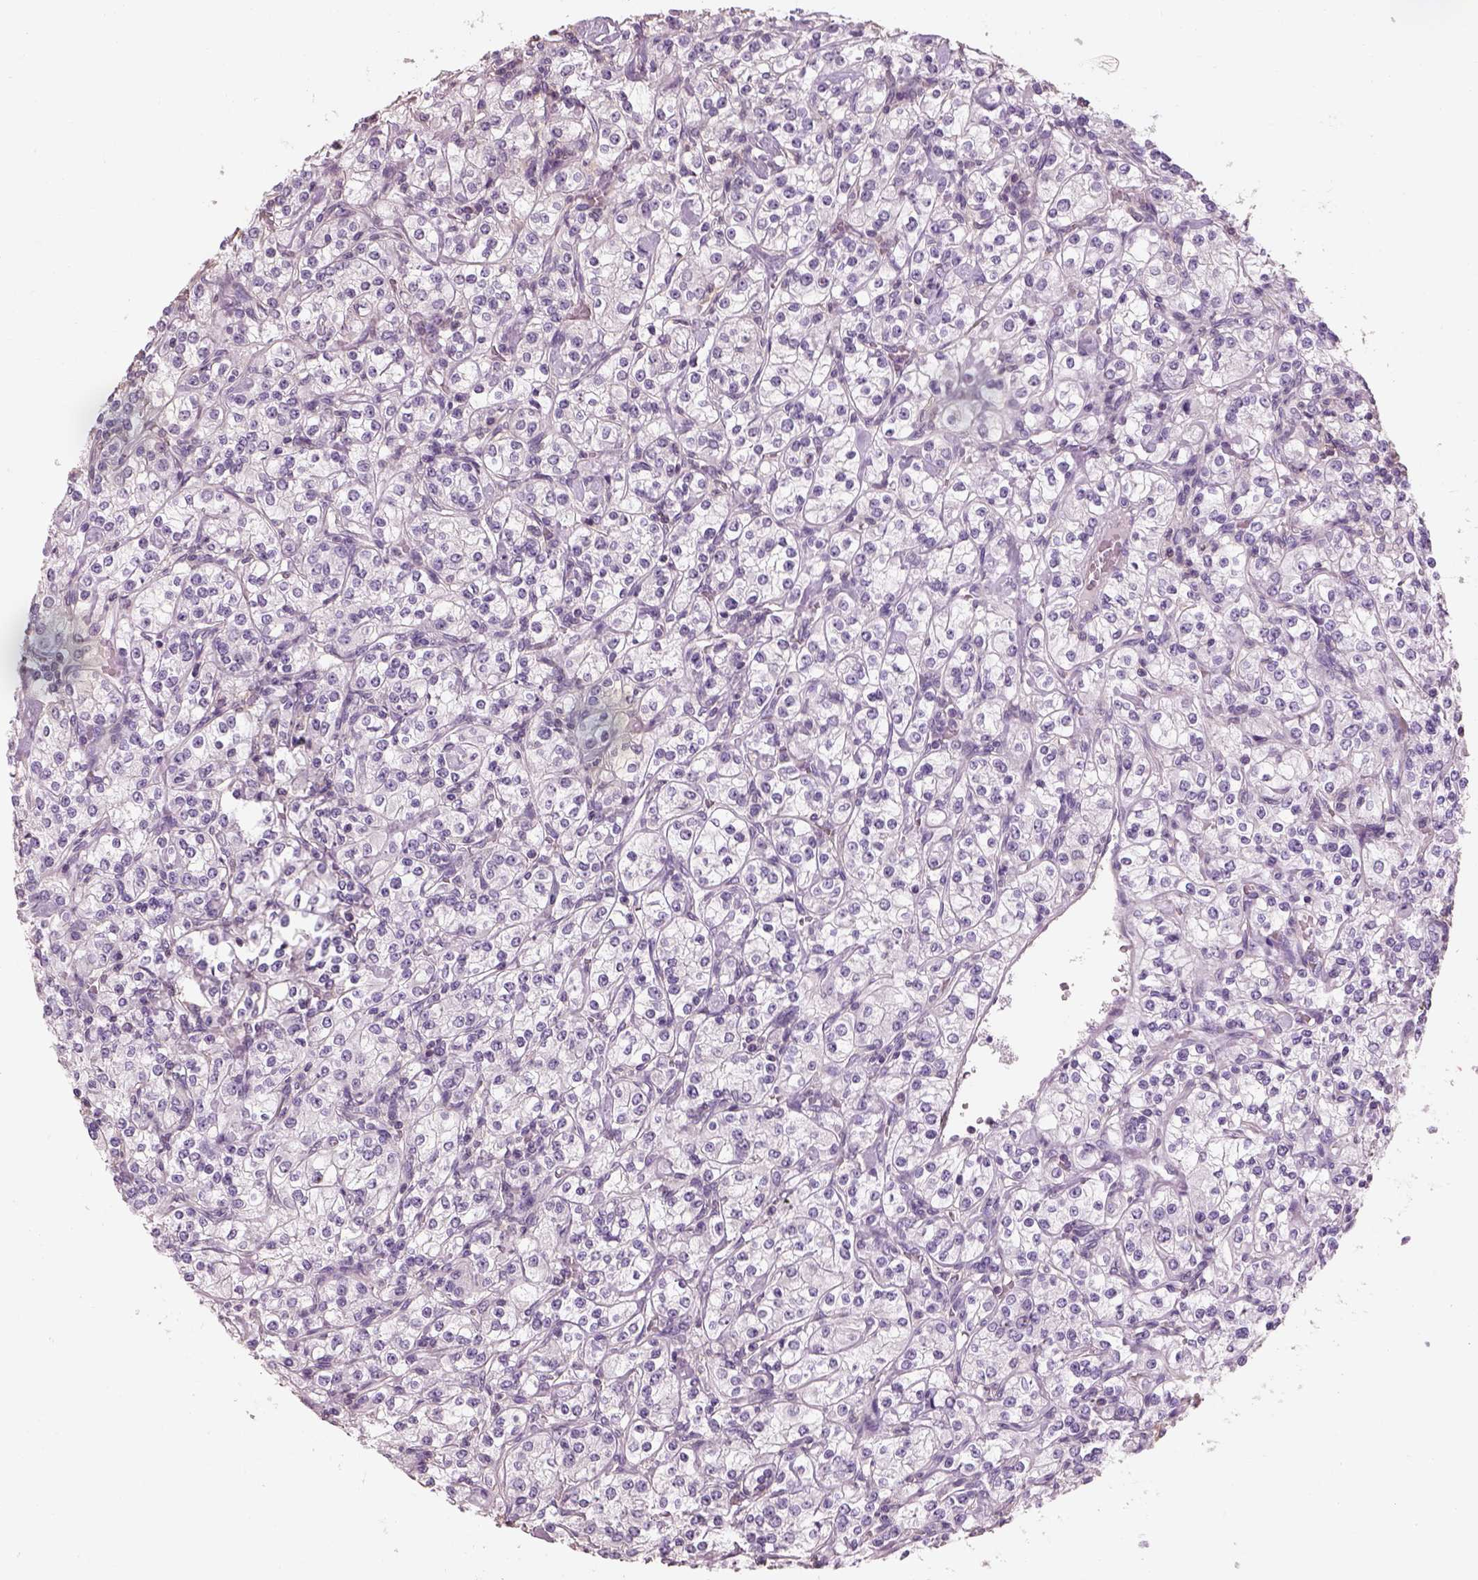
{"staining": {"intensity": "negative", "quantity": "none", "location": "none"}, "tissue": "renal cancer", "cell_type": "Tumor cells", "image_type": "cancer", "snomed": [{"axis": "morphology", "description": "Adenocarcinoma, NOS"}, {"axis": "topography", "description": "Kidney"}], "caption": "IHC histopathology image of renal adenocarcinoma stained for a protein (brown), which displays no positivity in tumor cells.", "gene": "OTUD6A", "patient": {"sex": "male", "age": 77}}